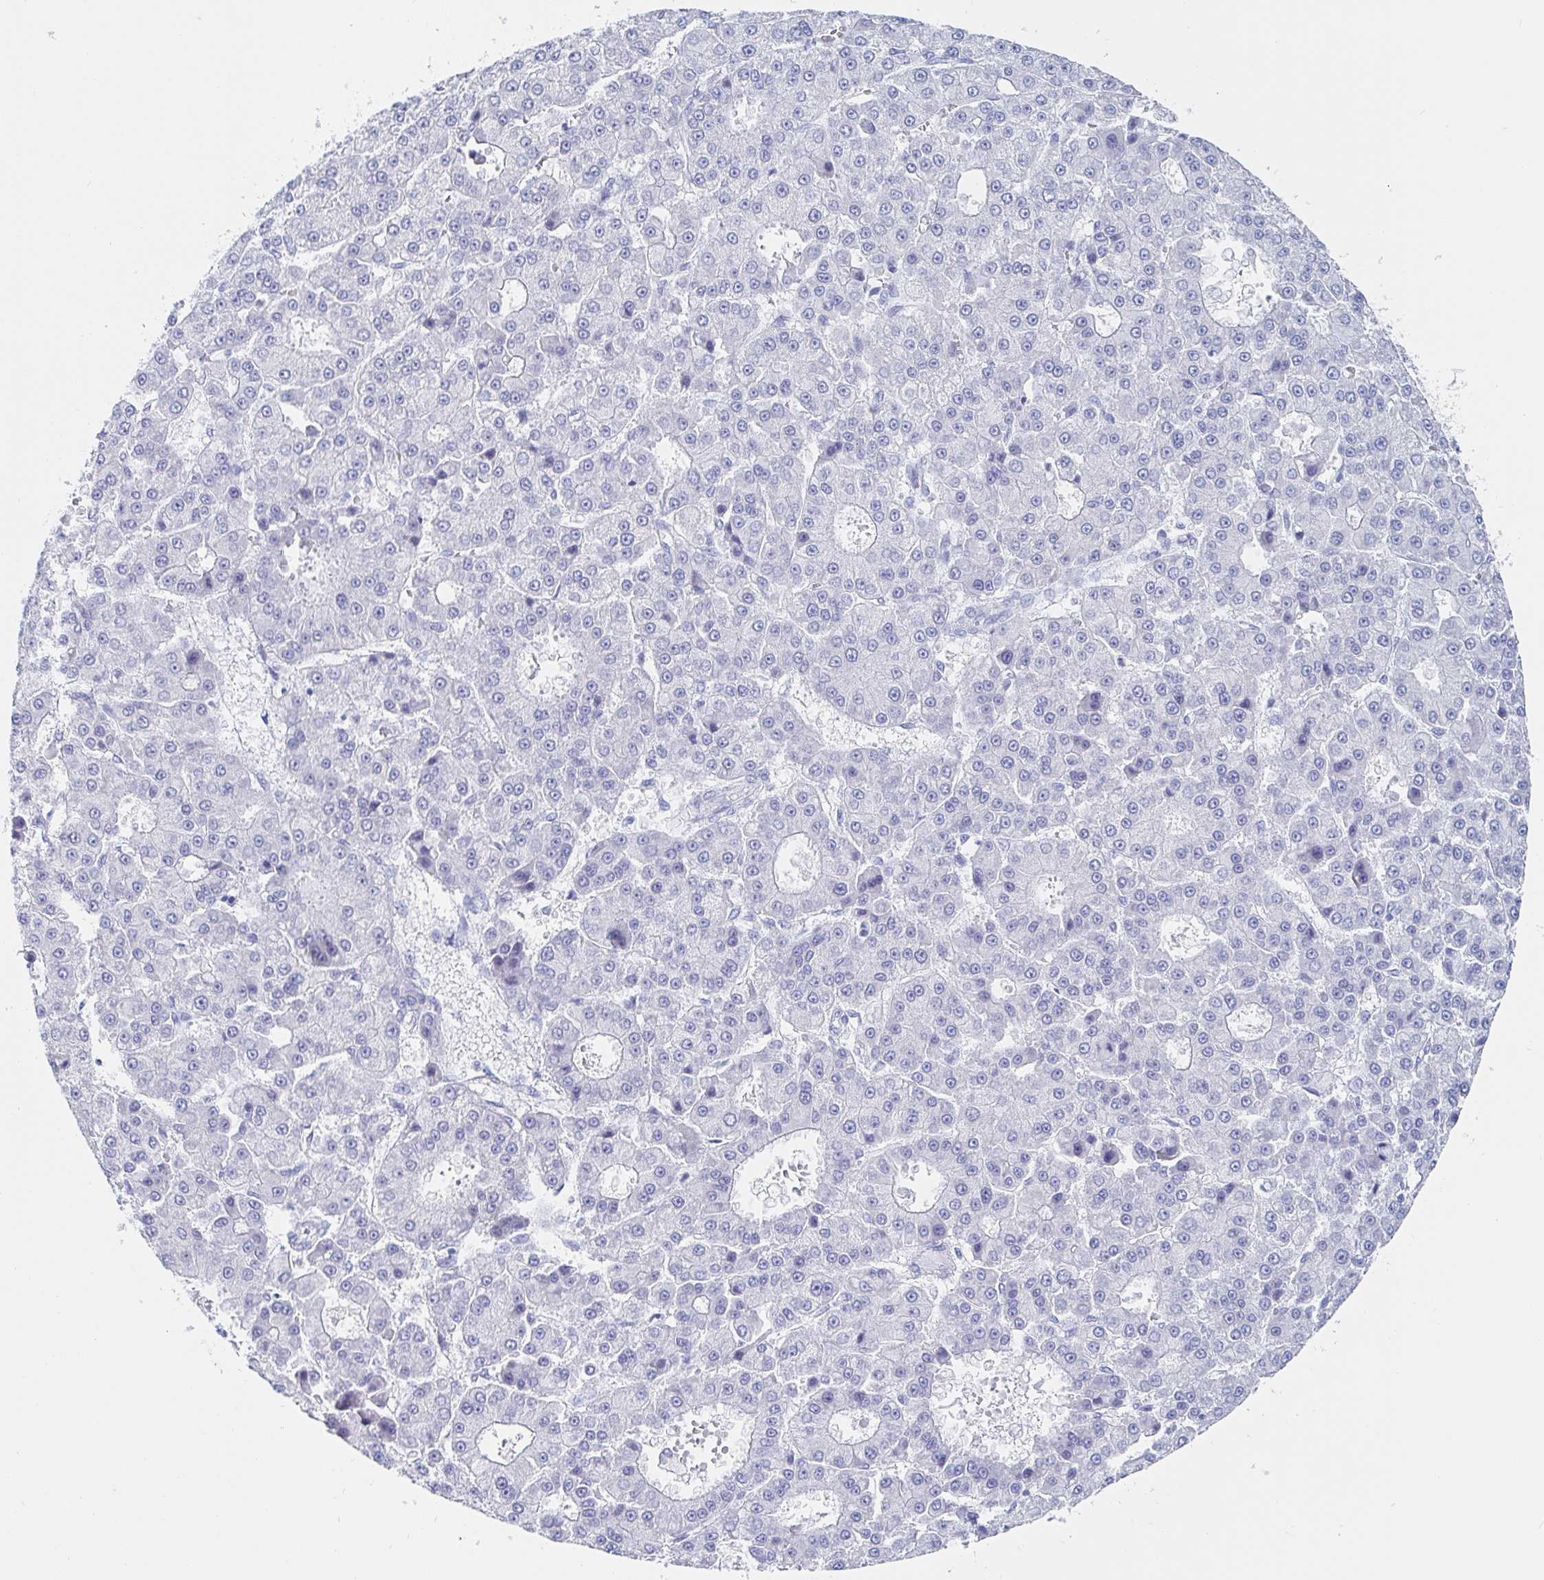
{"staining": {"intensity": "negative", "quantity": "none", "location": "none"}, "tissue": "liver cancer", "cell_type": "Tumor cells", "image_type": "cancer", "snomed": [{"axis": "morphology", "description": "Carcinoma, Hepatocellular, NOS"}, {"axis": "topography", "description": "Liver"}], "caption": "Protein analysis of liver cancer (hepatocellular carcinoma) shows no significant expression in tumor cells.", "gene": "PACSIN1", "patient": {"sex": "male", "age": 70}}